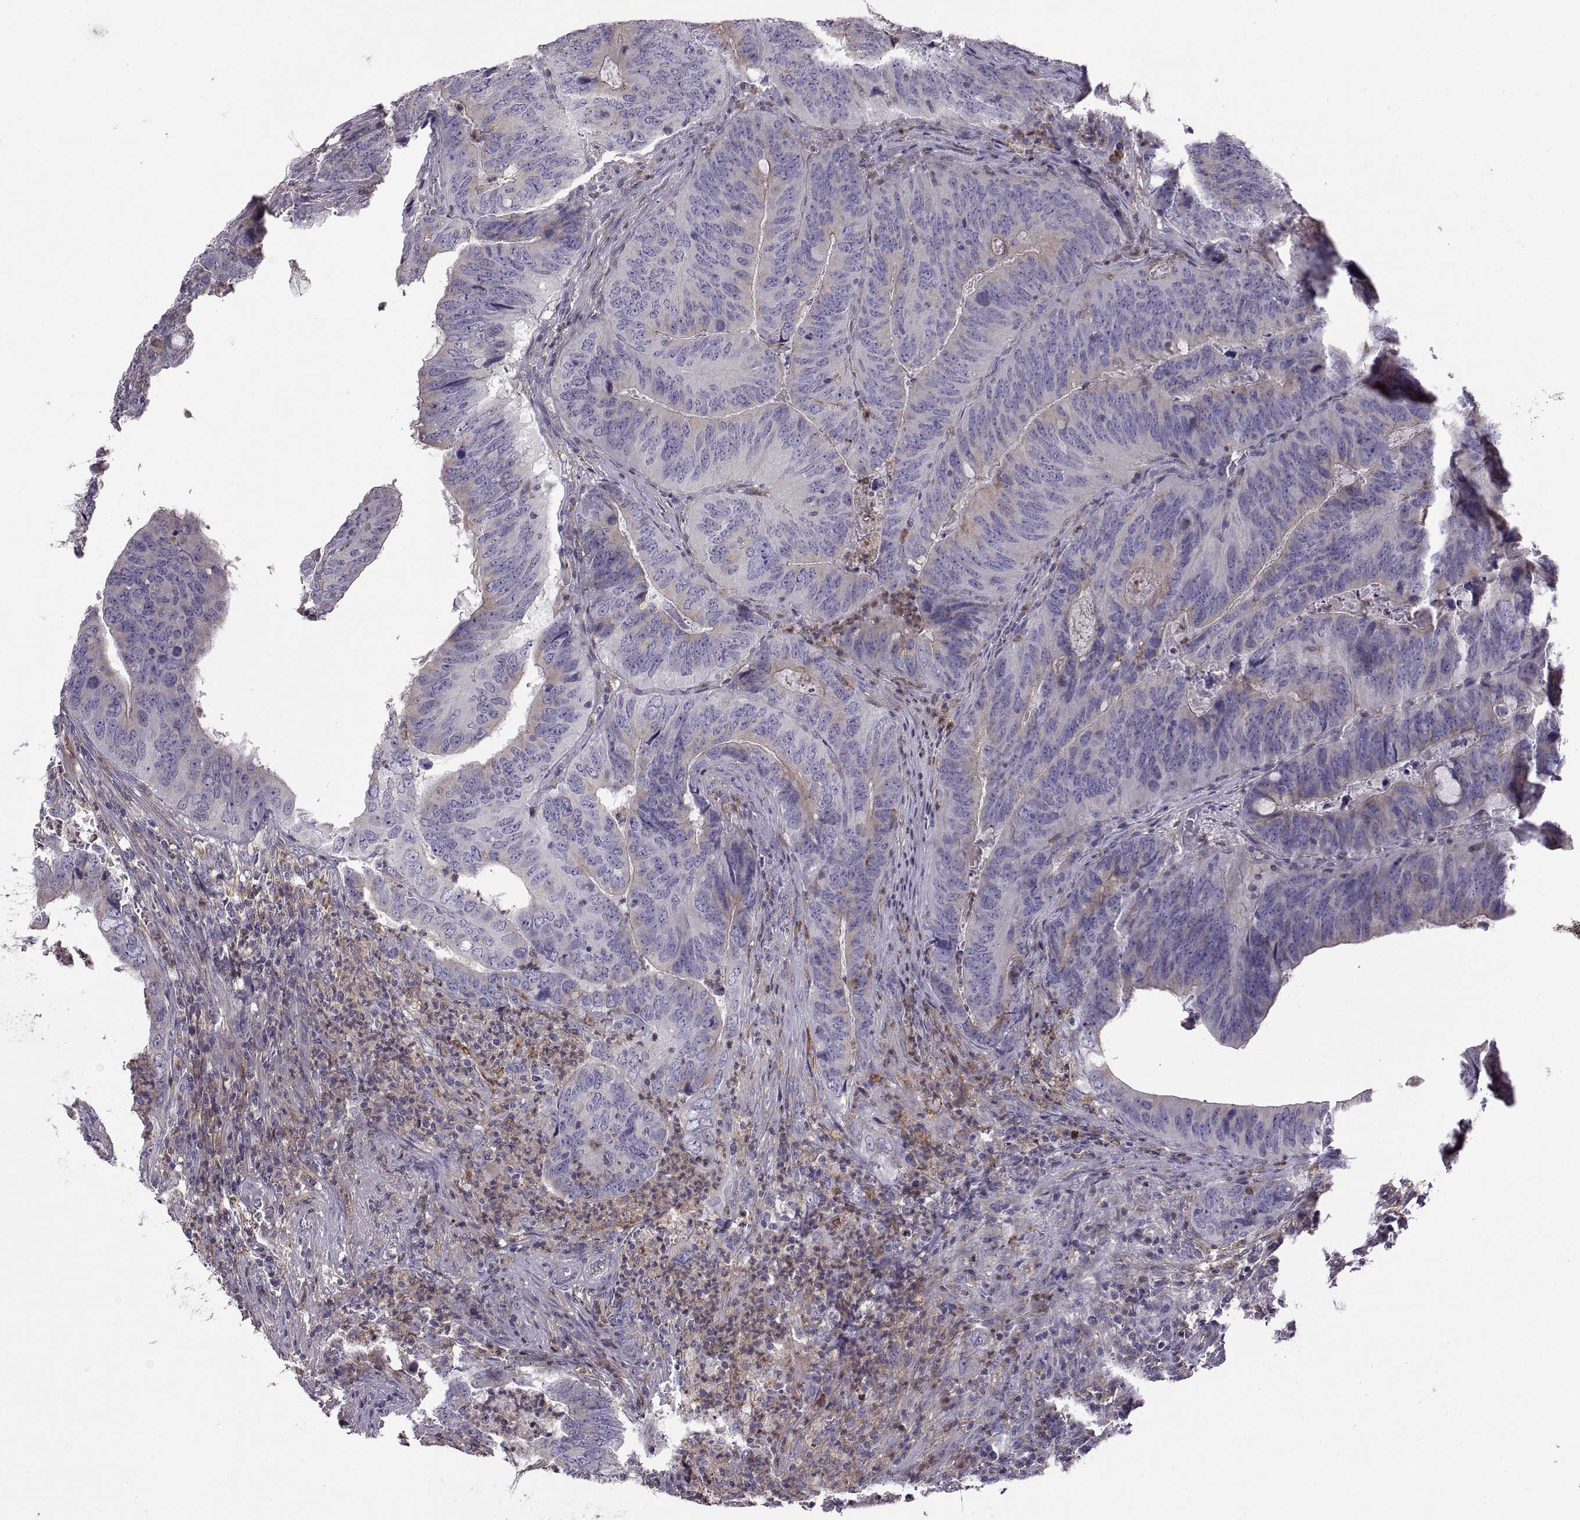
{"staining": {"intensity": "weak", "quantity": "<25%", "location": "cytoplasmic/membranous"}, "tissue": "colorectal cancer", "cell_type": "Tumor cells", "image_type": "cancer", "snomed": [{"axis": "morphology", "description": "Adenocarcinoma, NOS"}, {"axis": "topography", "description": "Colon"}], "caption": "This is an immunohistochemistry (IHC) photomicrograph of human colorectal cancer (adenocarcinoma). There is no positivity in tumor cells.", "gene": "EMILIN2", "patient": {"sex": "male", "age": 79}}